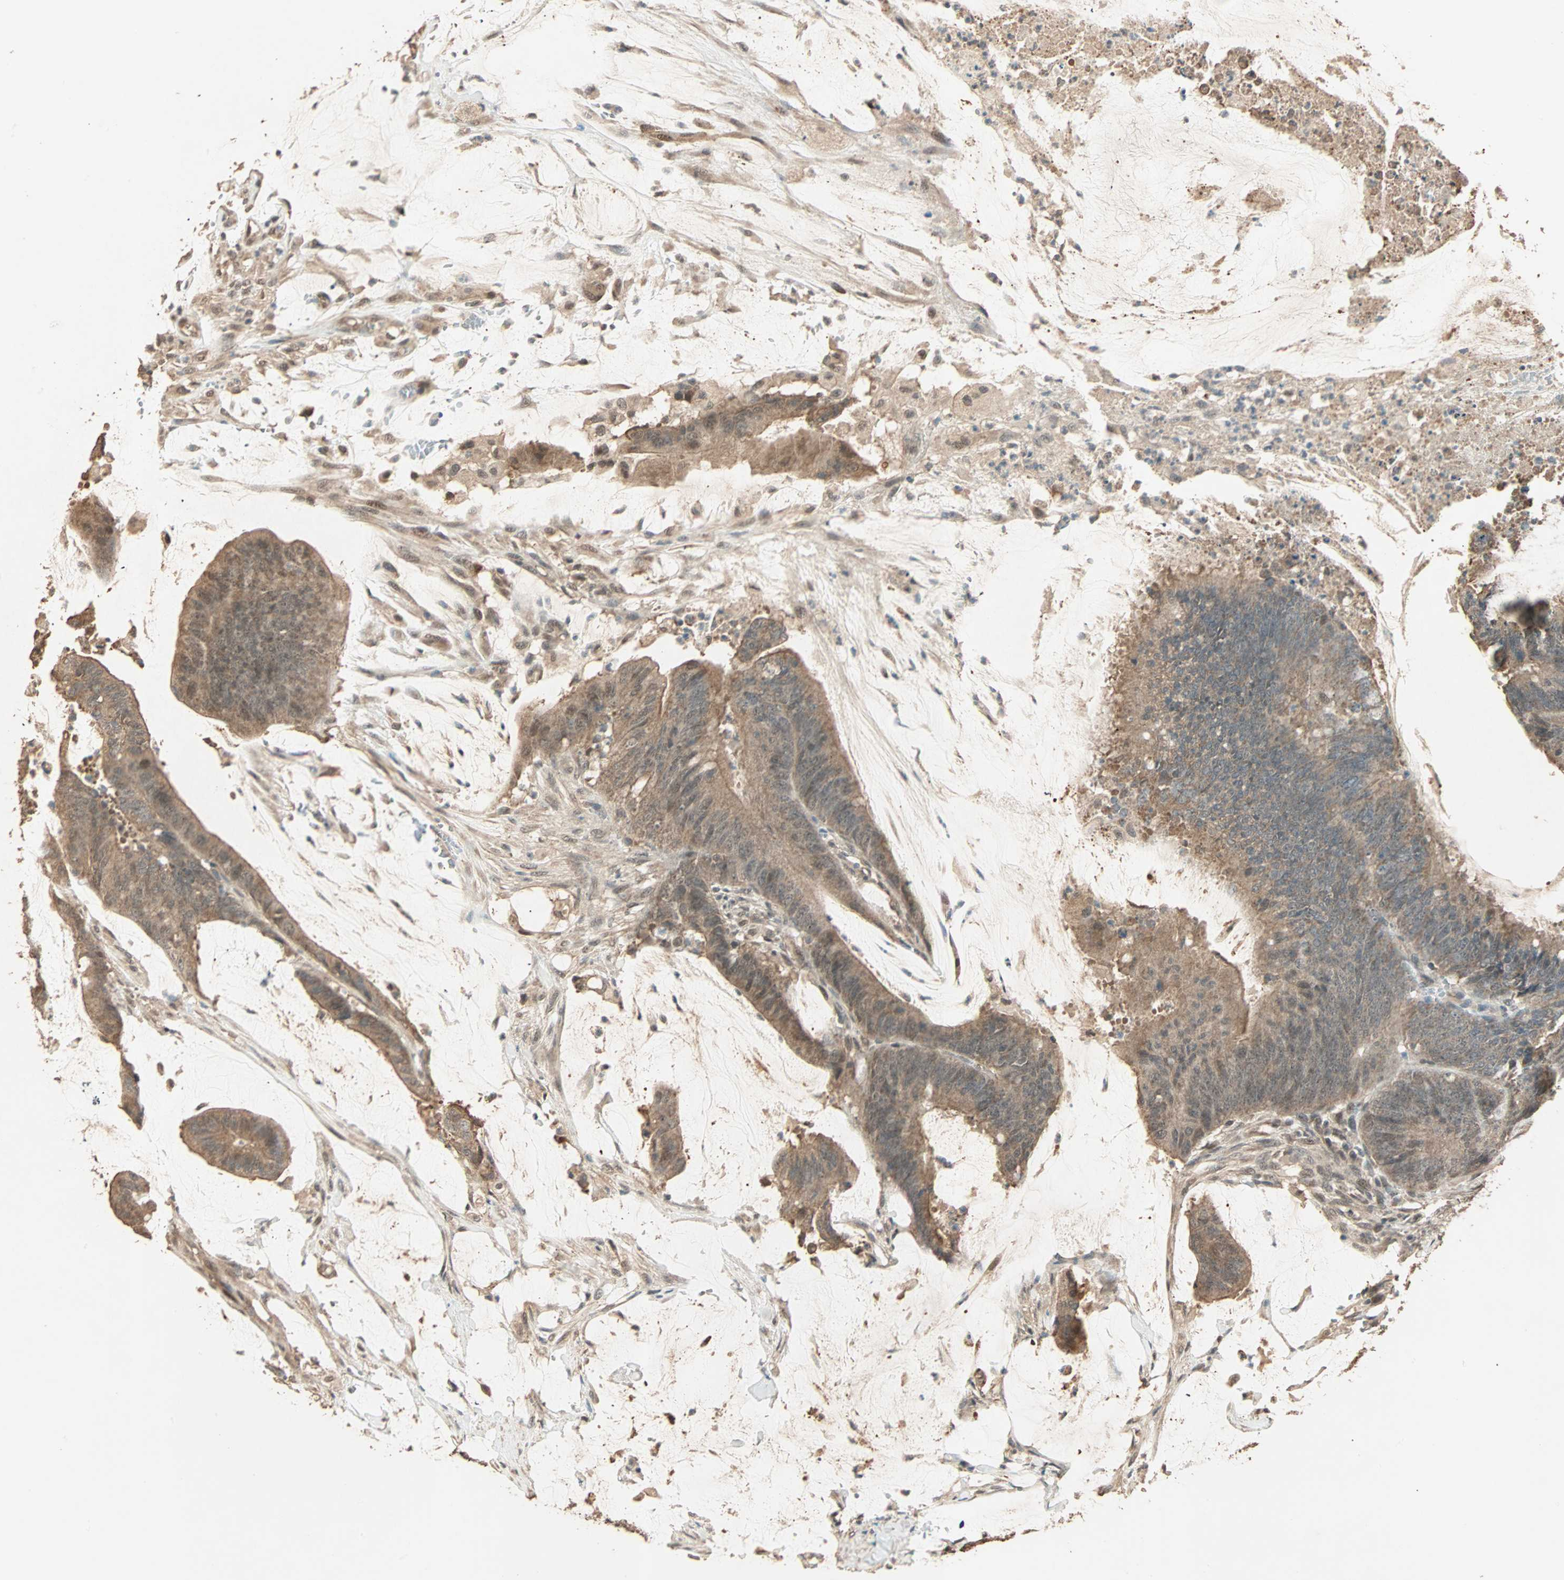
{"staining": {"intensity": "moderate", "quantity": ">75%", "location": "cytoplasmic/membranous,nuclear"}, "tissue": "colorectal cancer", "cell_type": "Tumor cells", "image_type": "cancer", "snomed": [{"axis": "morphology", "description": "Adenocarcinoma, NOS"}, {"axis": "topography", "description": "Rectum"}], "caption": "Immunohistochemical staining of human colorectal cancer displays medium levels of moderate cytoplasmic/membranous and nuclear protein positivity in about >75% of tumor cells. (brown staining indicates protein expression, while blue staining denotes nuclei).", "gene": "ZBTB33", "patient": {"sex": "female", "age": 66}}